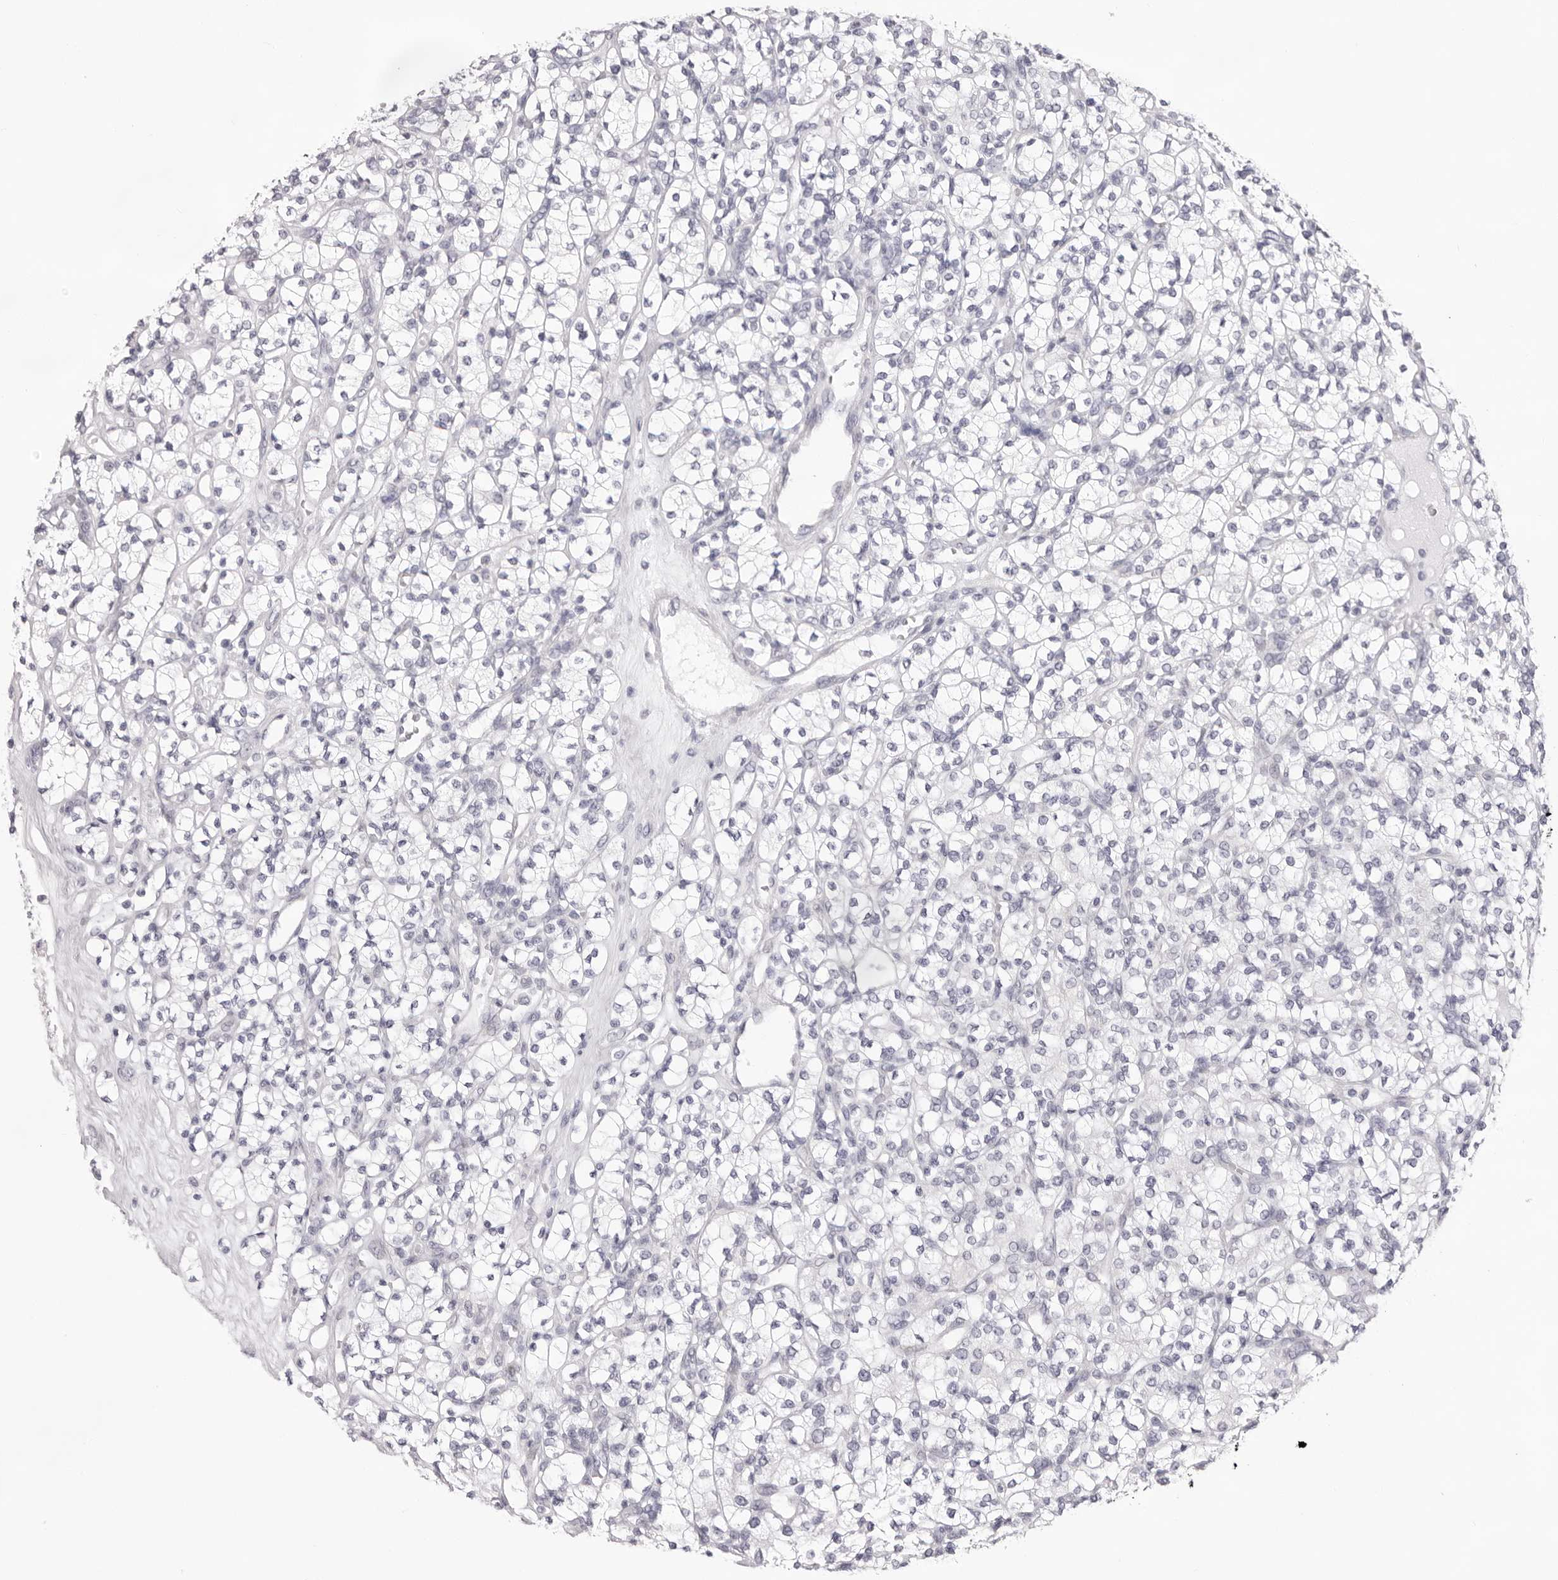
{"staining": {"intensity": "negative", "quantity": "none", "location": "none"}, "tissue": "renal cancer", "cell_type": "Tumor cells", "image_type": "cancer", "snomed": [{"axis": "morphology", "description": "Adenocarcinoma, NOS"}, {"axis": "topography", "description": "Kidney"}], "caption": "Tumor cells show no significant protein staining in renal cancer (adenocarcinoma). The staining is performed using DAB brown chromogen with nuclei counter-stained in using hematoxylin.", "gene": "SMIM2", "patient": {"sex": "male", "age": 77}}